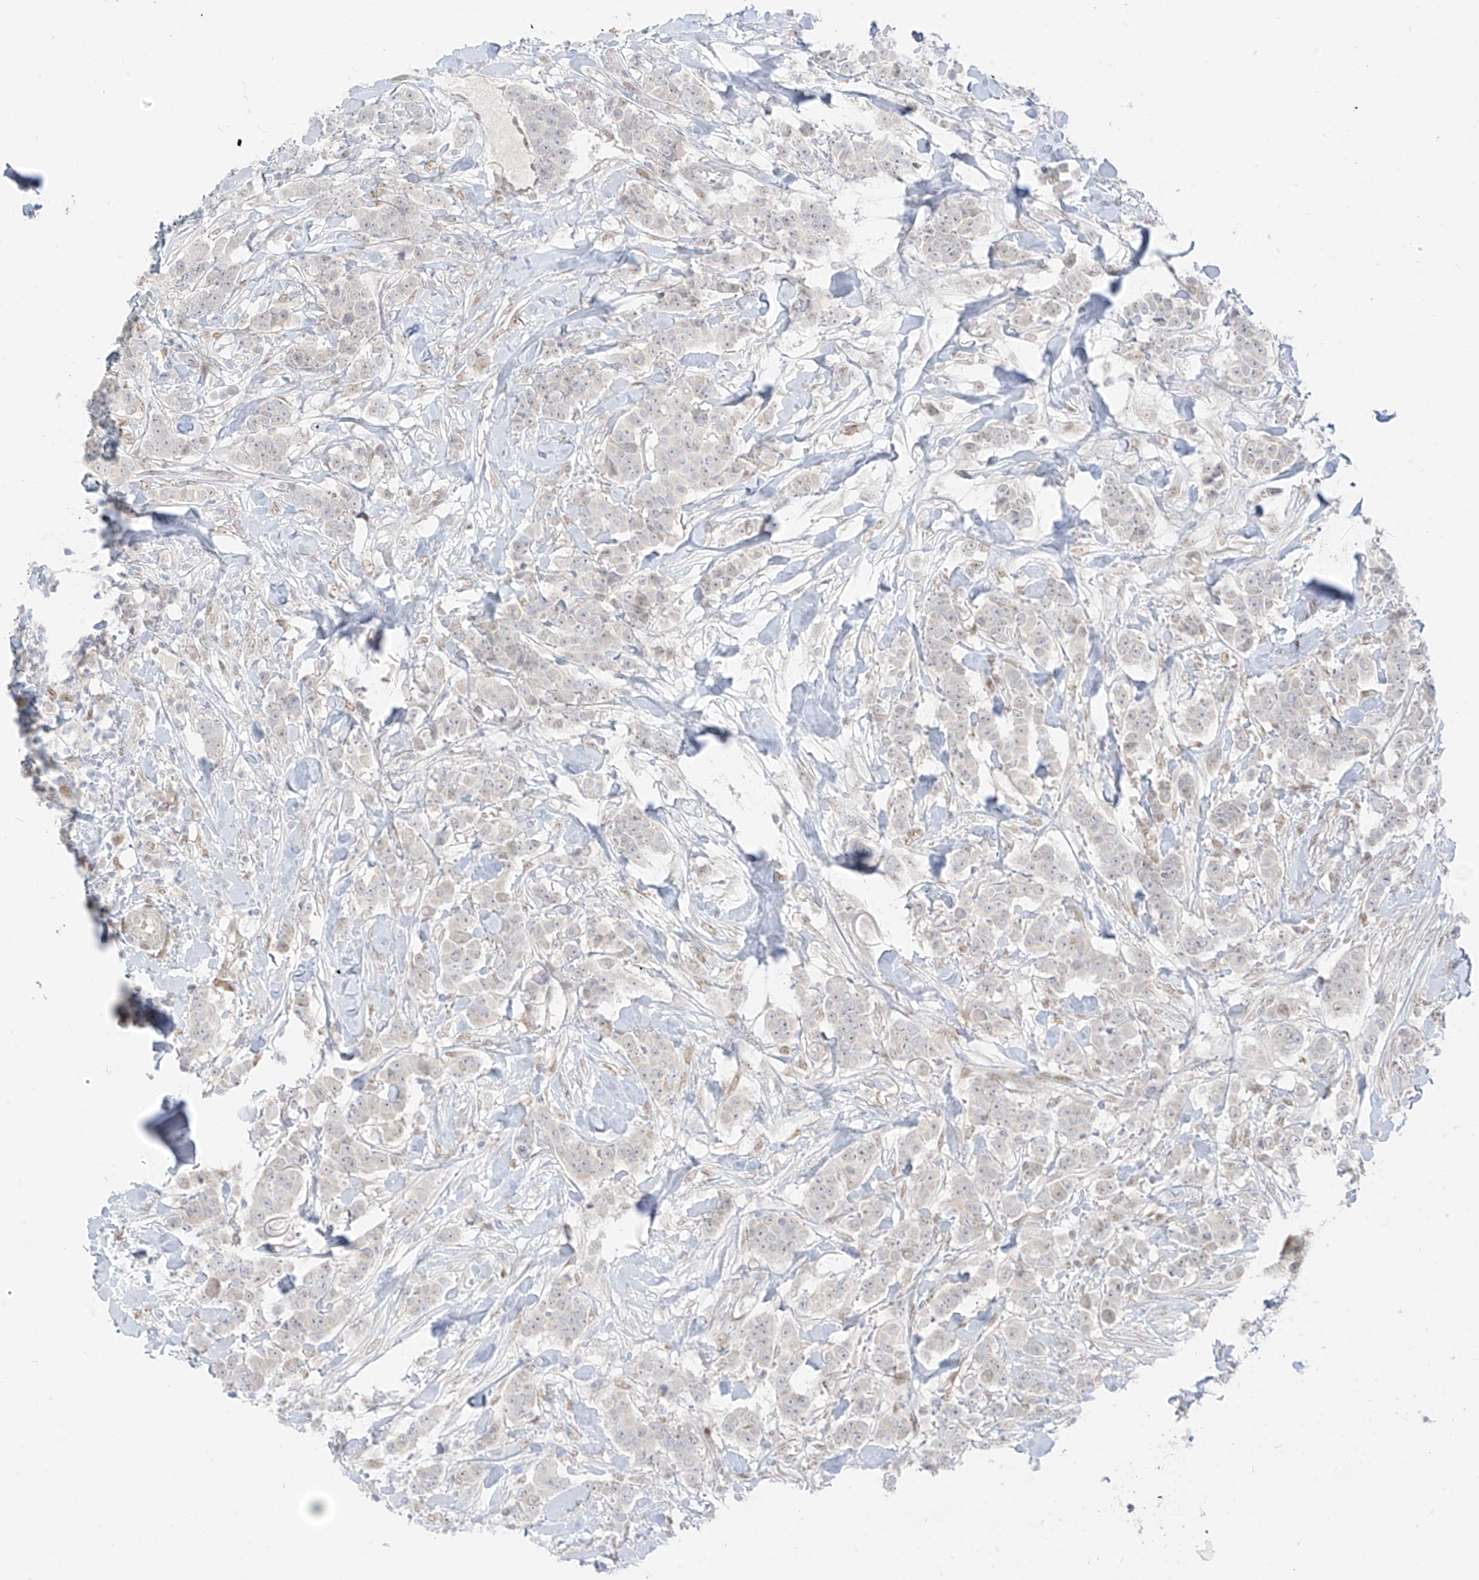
{"staining": {"intensity": "negative", "quantity": "none", "location": "none"}, "tissue": "breast cancer", "cell_type": "Tumor cells", "image_type": "cancer", "snomed": [{"axis": "morphology", "description": "Duct carcinoma"}, {"axis": "topography", "description": "Breast"}], "caption": "High power microscopy histopathology image of an IHC histopathology image of infiltrating ductal carcinoma (breast), revealing no significant expression in tumor cells.", "gene": "ZNF774", "patient": {"sex": "female", "age": 40}}